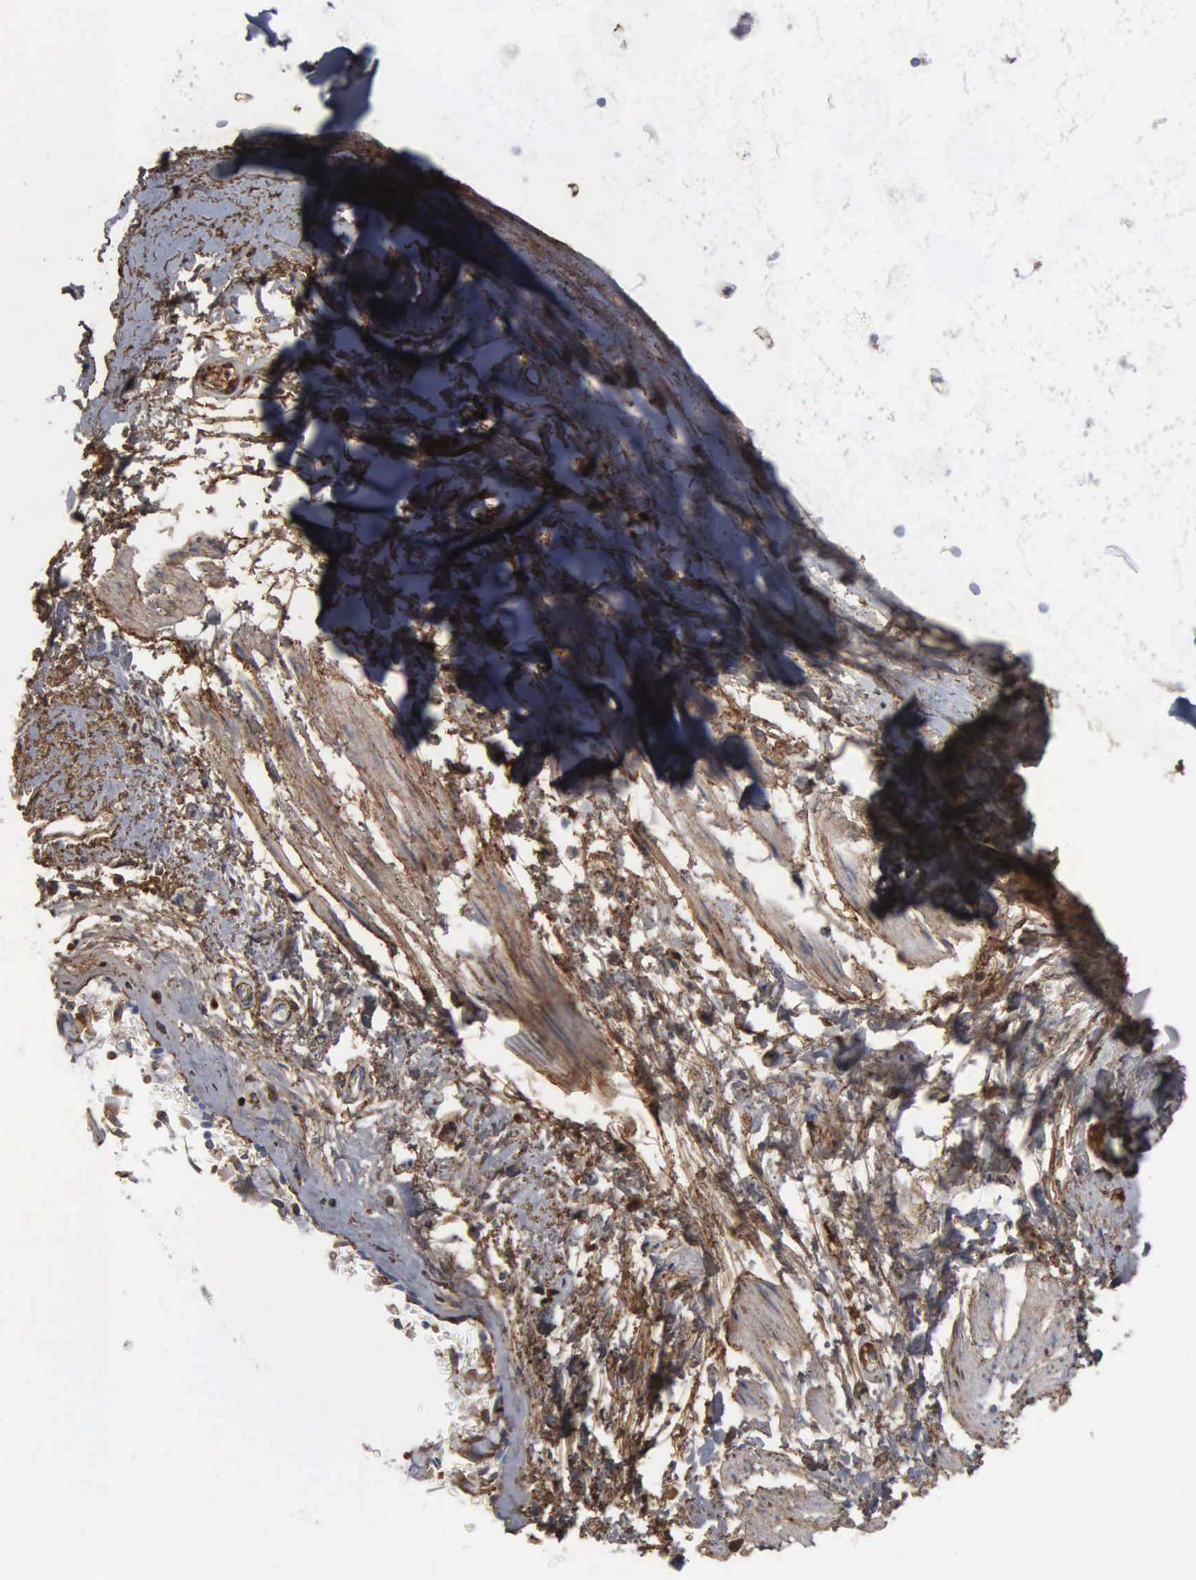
{"staining": {"intensity": "moderate", "quantity": ">75%", "location": "cytoplasmic/membranous"}, "tissue": "adipose tissue", "cell_type": "Adipocytes", "image_type": "normal", "snomed": [{"axis": "morphology", "description": "Normal tissue, NOS"}, {"axis": "topography", "description": "Cartilage tissue"}, {"axis": "topography", "description": "Lung"}], "caption": "This is a micrograph of IHC staining of normal adipose tissue, which shows moderate expression in the cytoplasmic/membranous of adipocytes.", "gene": "FN1", "patient": {"sex": "male", "age": 65}}